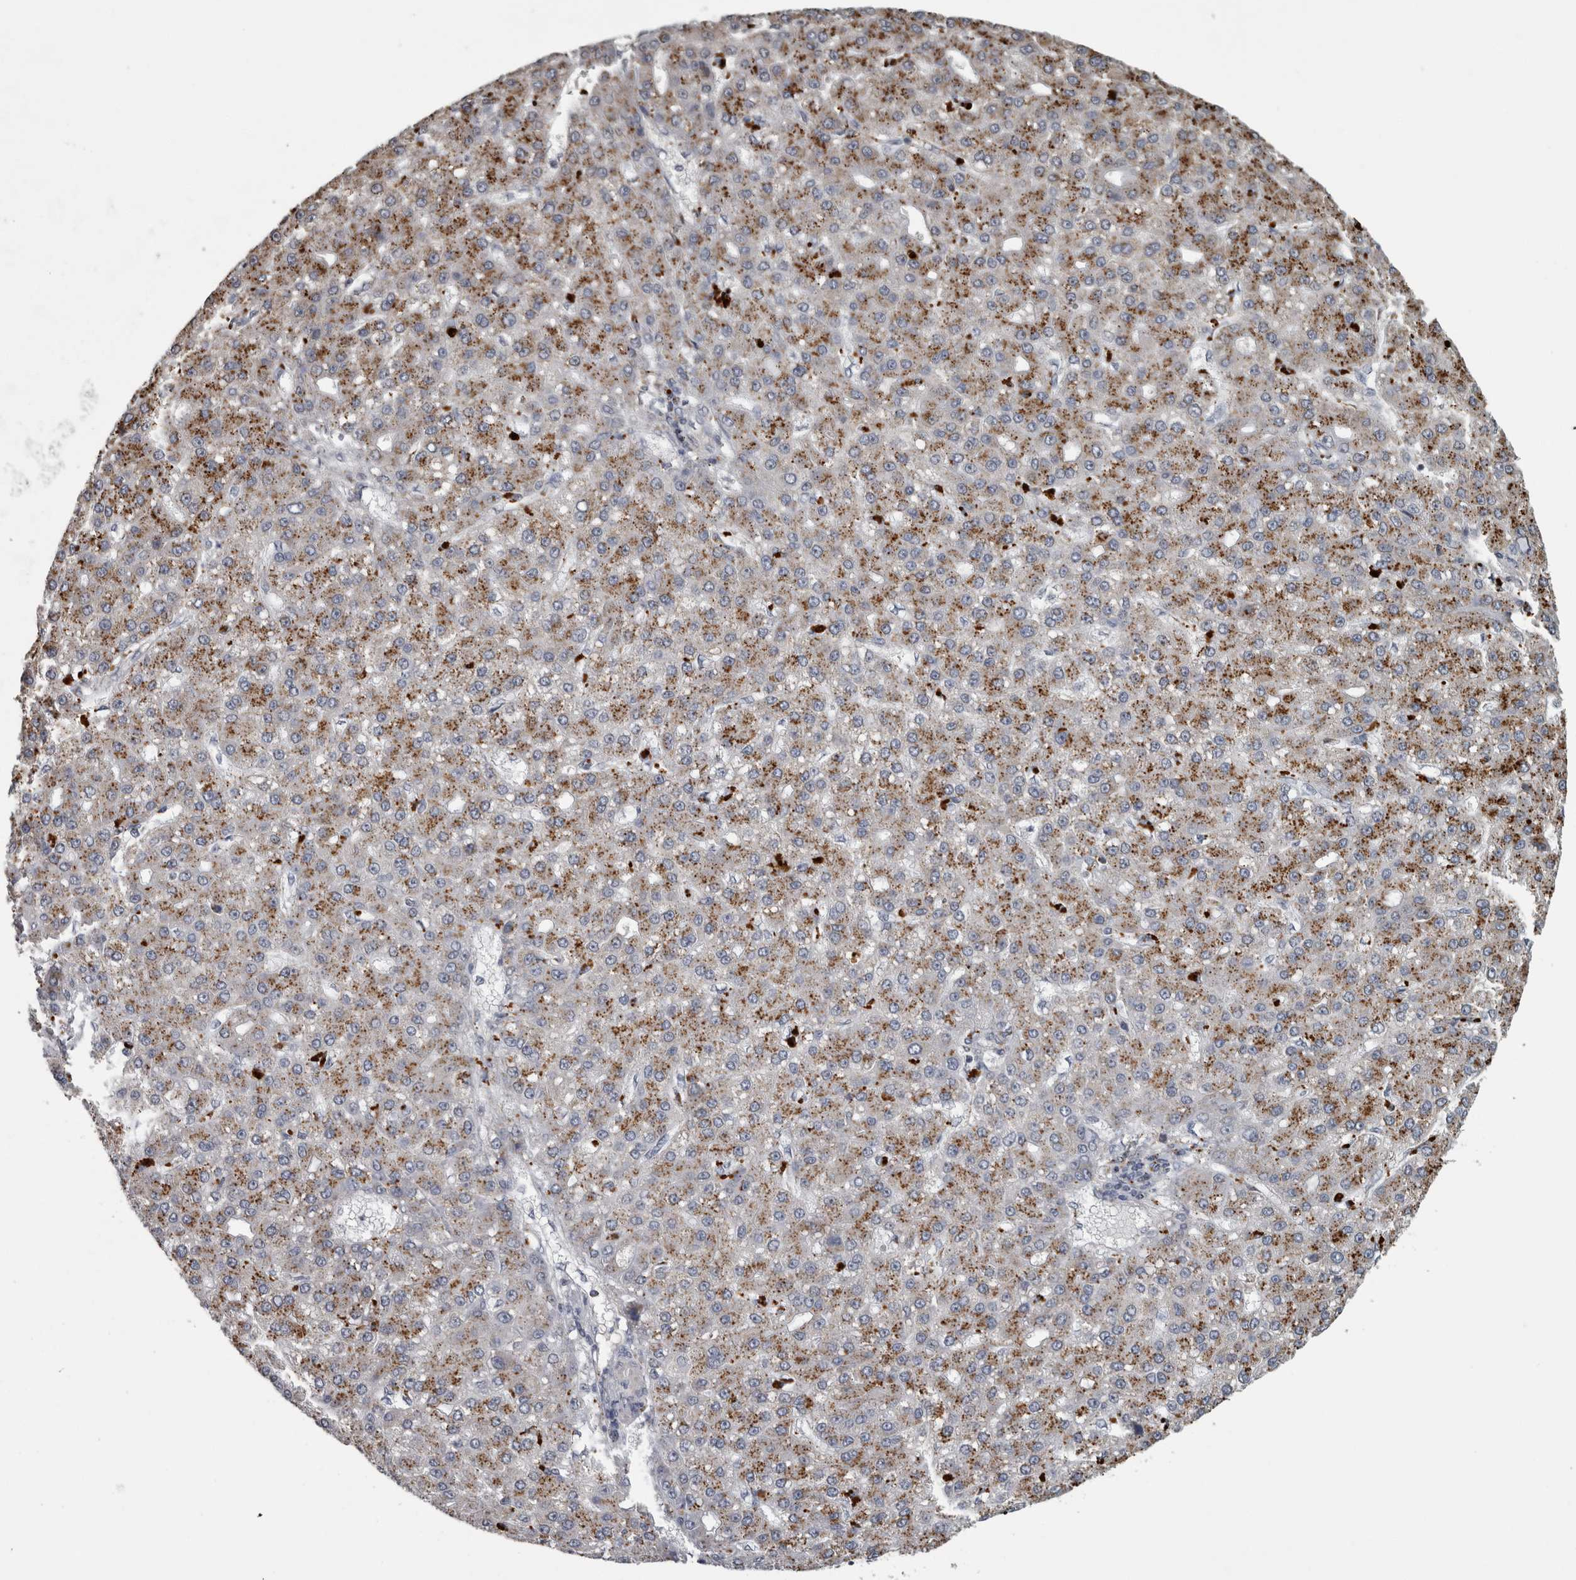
{"staining": {"intensity": "moderate", "quantity": ">75%", "location": "cytoplasmic/membranous"}, "tissue": "liver cancer", "cell_type": "Tumor cells", "image_type": "cancer", "snomed": [{"axis": "morphology", "description": "Carcinoma, Hepatocellular, NOS"}, {"axis": "topography", "description": "Liver"}], "caption": "Liver cancer stained for a protein shows moderate cytoplasmic/membranous positivity in tumor cells. Nuclei are stained in blue.", "gene": "NAAA", "patient": {"sex": "male", "age": 67}}